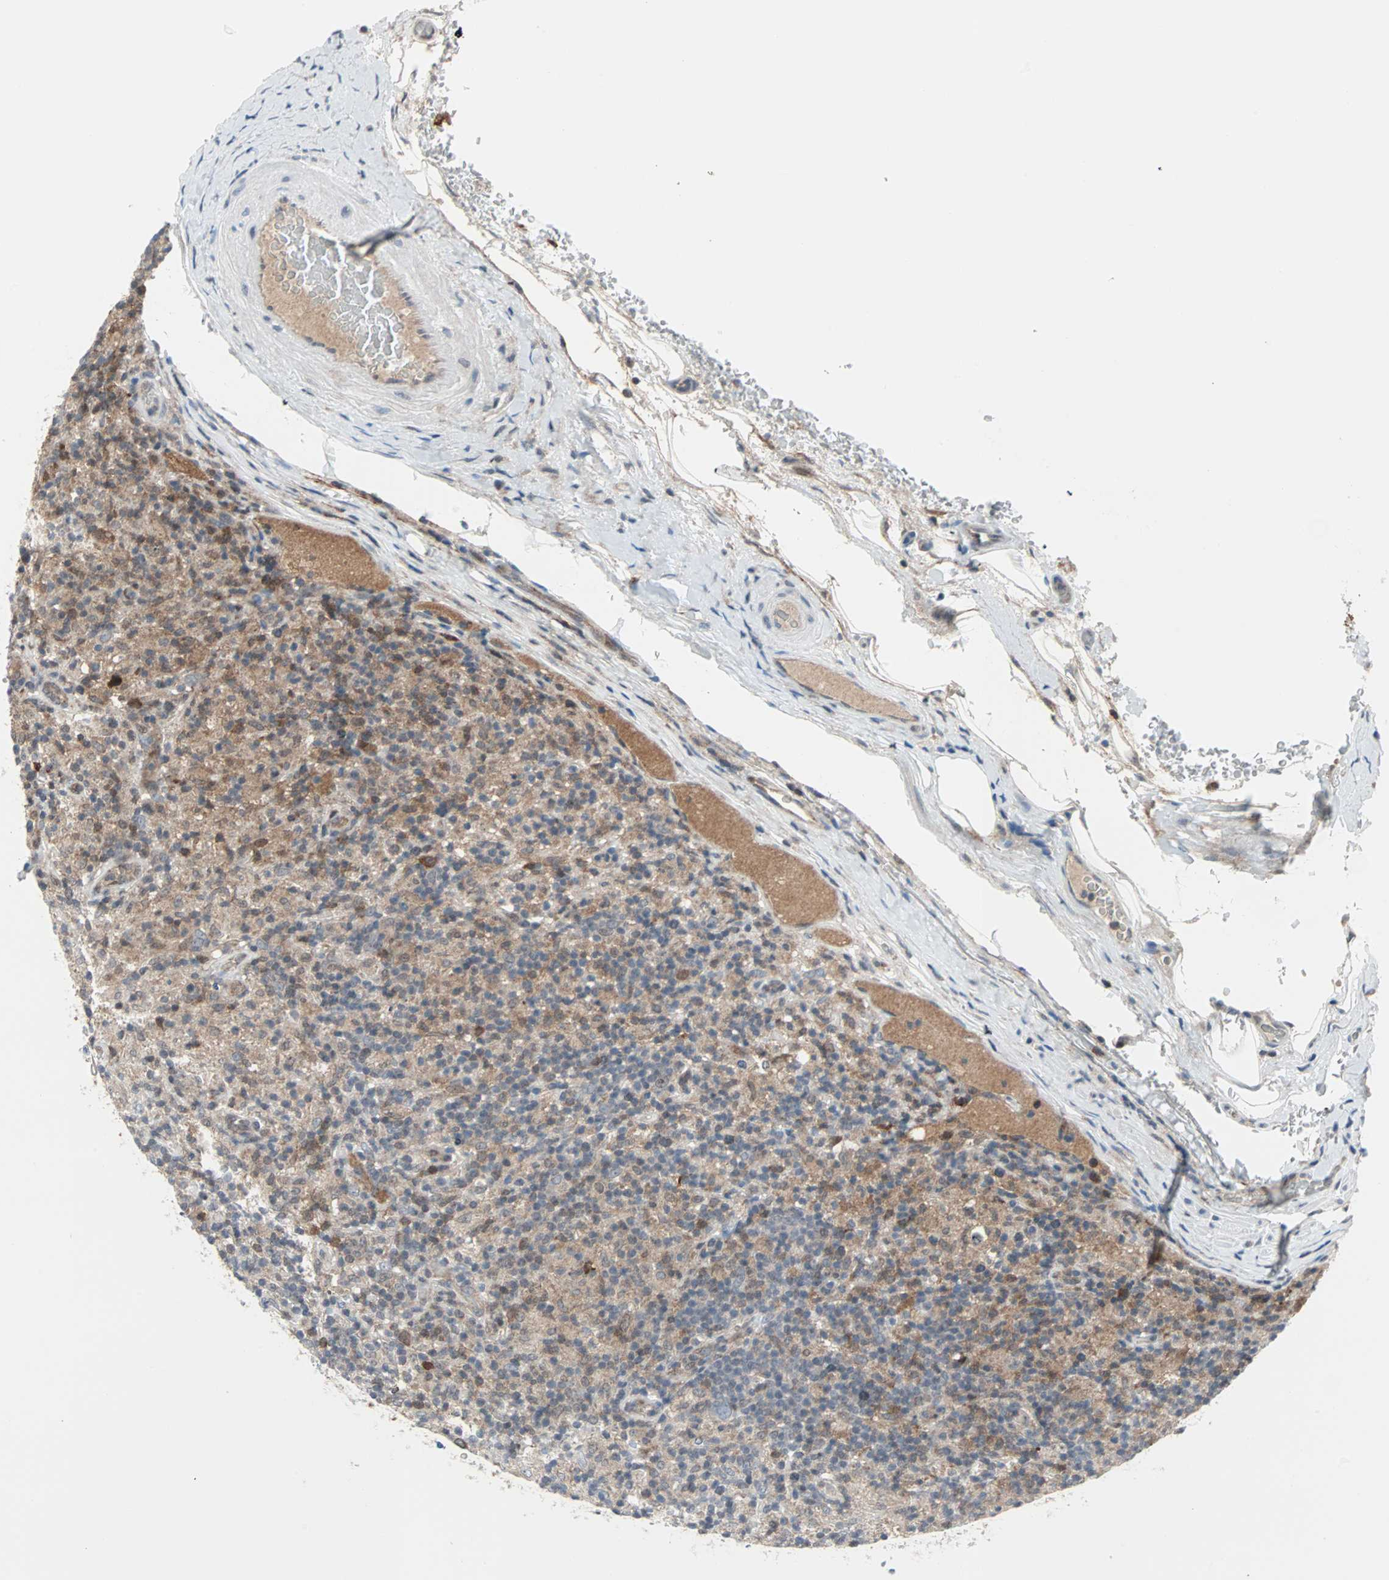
{"staining": {"intensity": "negative", "quantity": "none", "location": "none"}, "tissue": "lymphoma", "cell_type": "Tumor cells", "image_type": "cancer", "snomed": [{"axis": "morphology", "description": "Hodgkin's disease, NOS"}, {"axis": "topography", "description": "Lymph node"}], "caption": "This is an immunohistochemistry (IHC) histopathology image of Hodgkin's disease. There is no positivity in tumor cells.", "gene": "CASP3", "patient": {"sex": "male", "age": 70}}